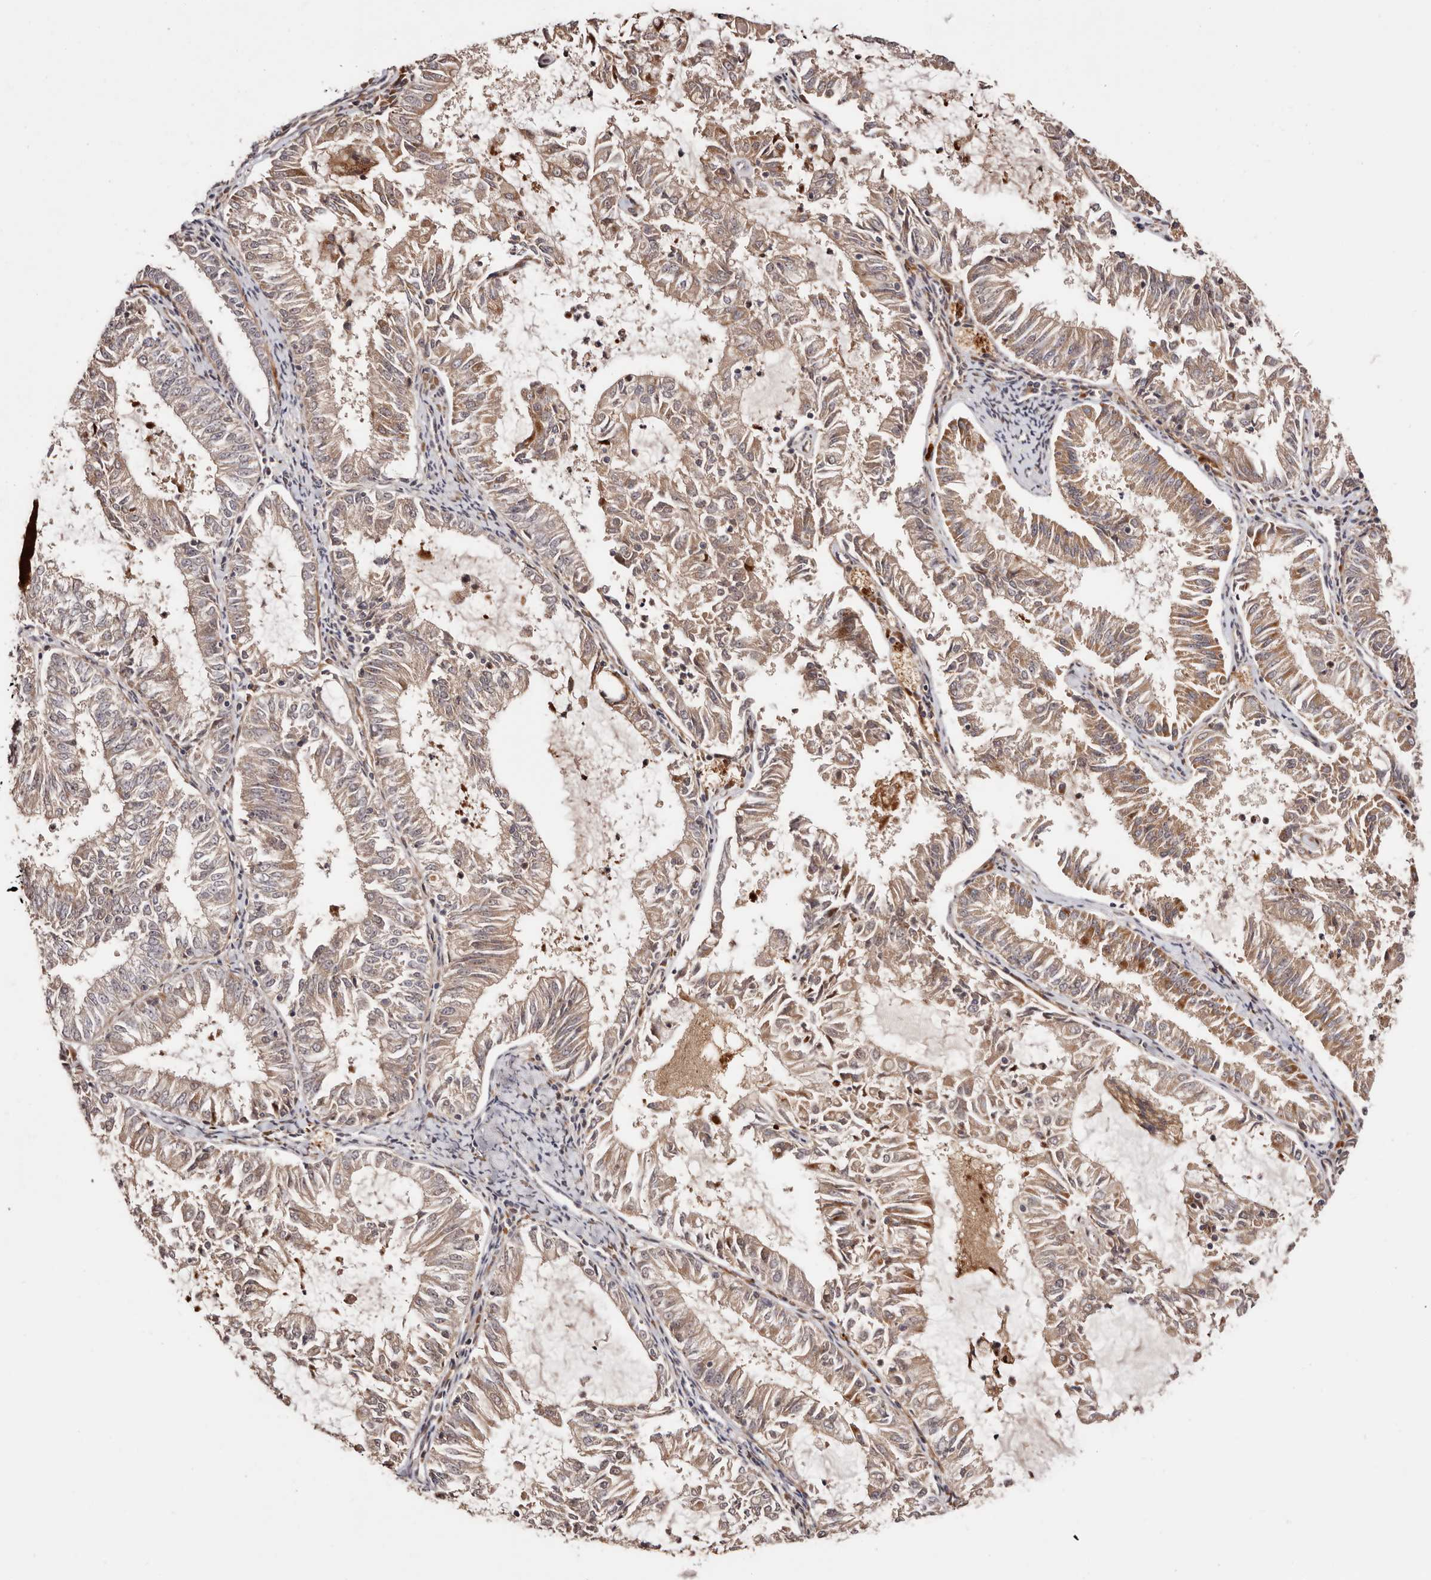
{"staining": {"intensity": "moderate", "quantity": "25%-75%", "location": "cytoplasmic/membranous"}, "tissue": "endometrial cancer", "cell_type": "Tumor cells", "image_type": "cancer", "snomed": [{"axis": "morphology", "description": "Adenocarcinoma, NOS"}, {"axis": "topography", "description": "Endometrium"}], "caption": "Adenocarcinoma (endometrial) stained with IHC displays moderate cytoplasmic/membranous positivity in about 25%-75% of tumor cells.", "gene": "PTPN22", "patient": {"sex": "female", "age": 57}}